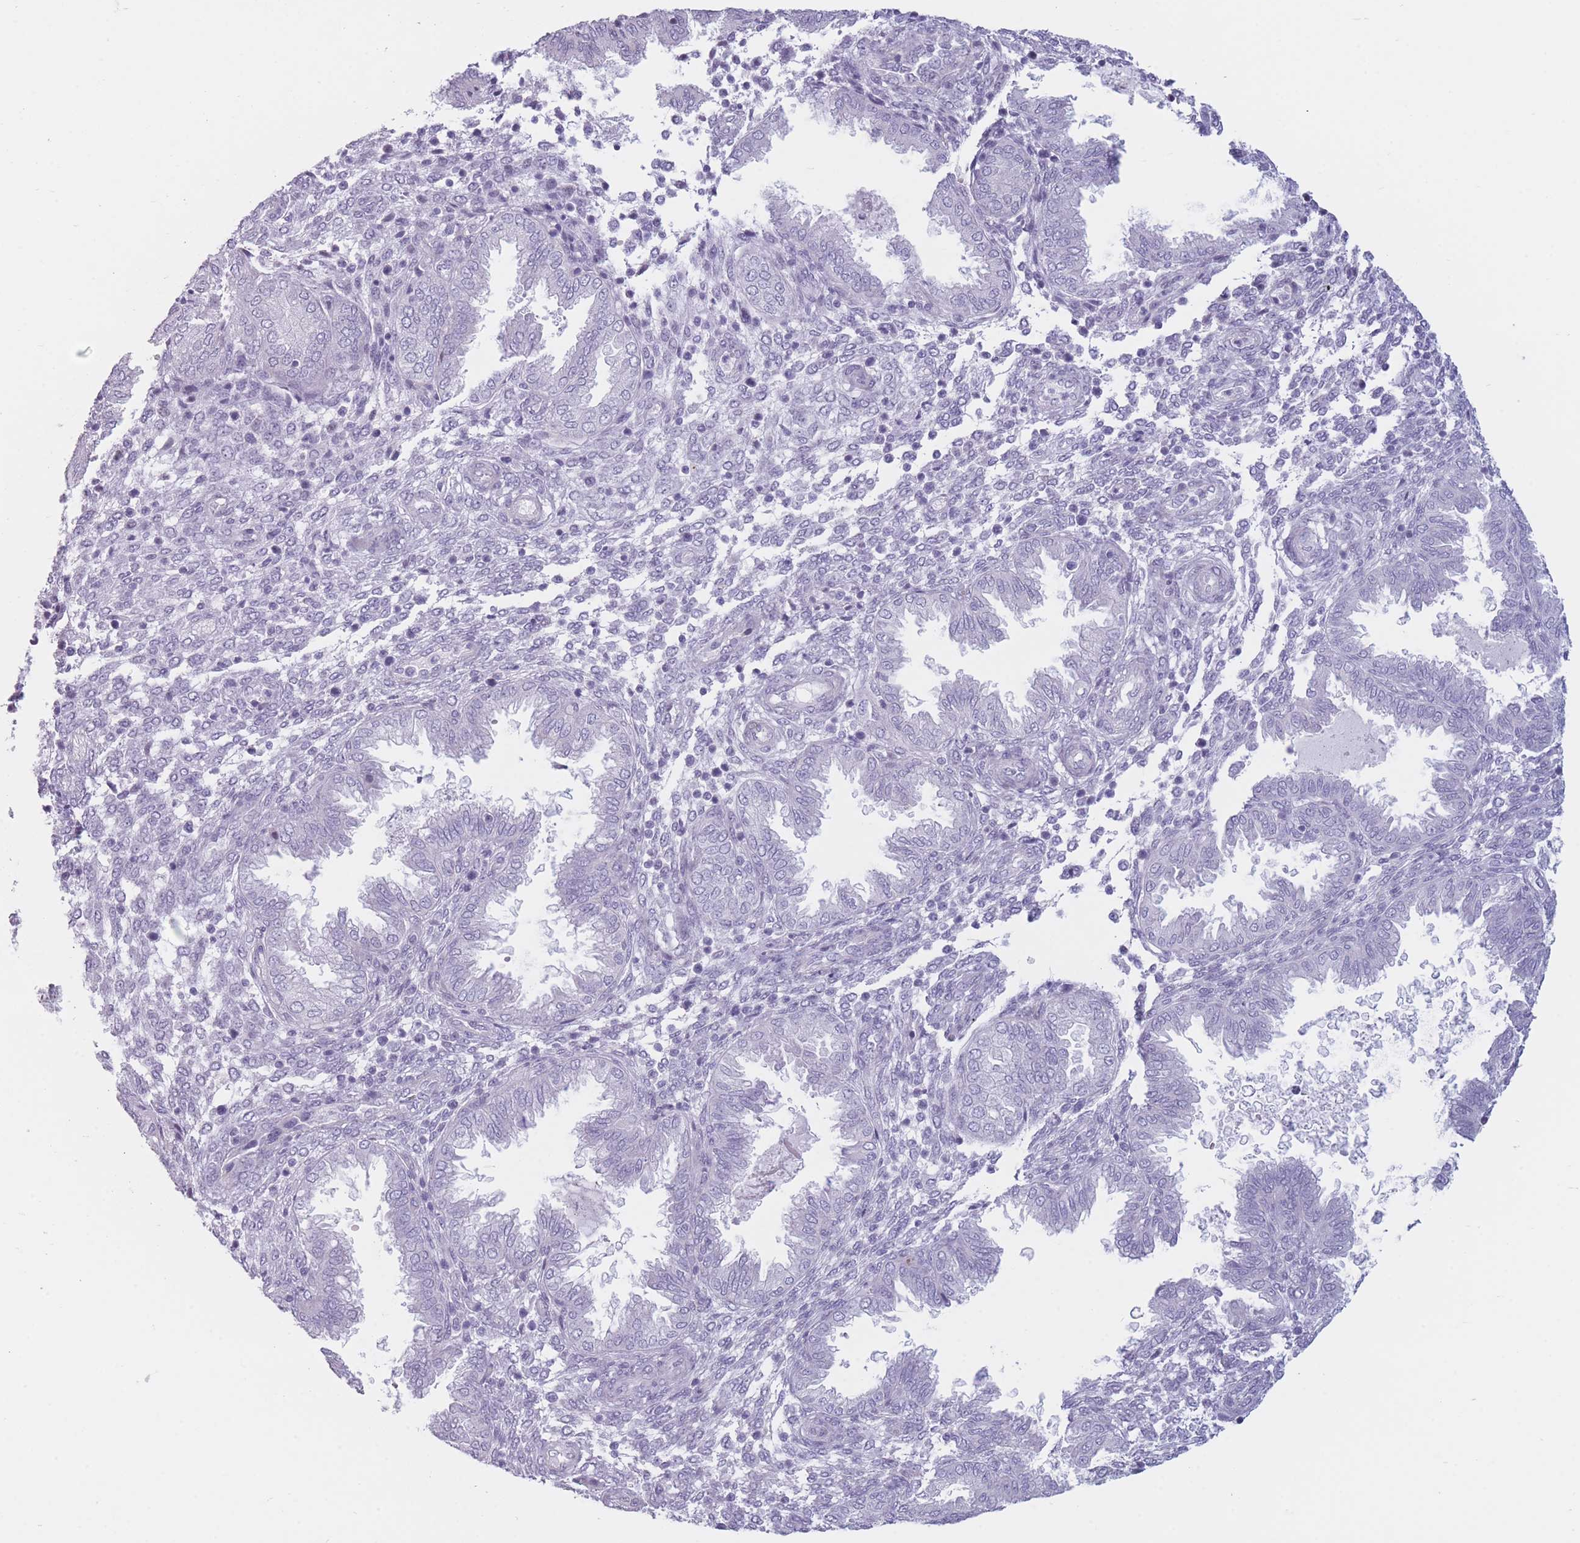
{"staining": {"intensity": "negative", "quantity": "none", "location": "none"}, "tissue": "endometrium", "cell_type": "Cells in endometrial stroma", "image_type": "normal", "snomed": [{"axis": "morphology", "description": "Normal tissue, NOS"}, {"axis": "topography", "description": "Endometrium"}], "caption": "There is no significant expression in cells in endometrial stroma of endometrium. (Stains: DAB immunohistochemistry with hematoxylin counter stain, Microscopy: brightfield microscopy at high magnification).", "gene": "PLEKHG2", "patient": {"sex": "female", "age": 33}}